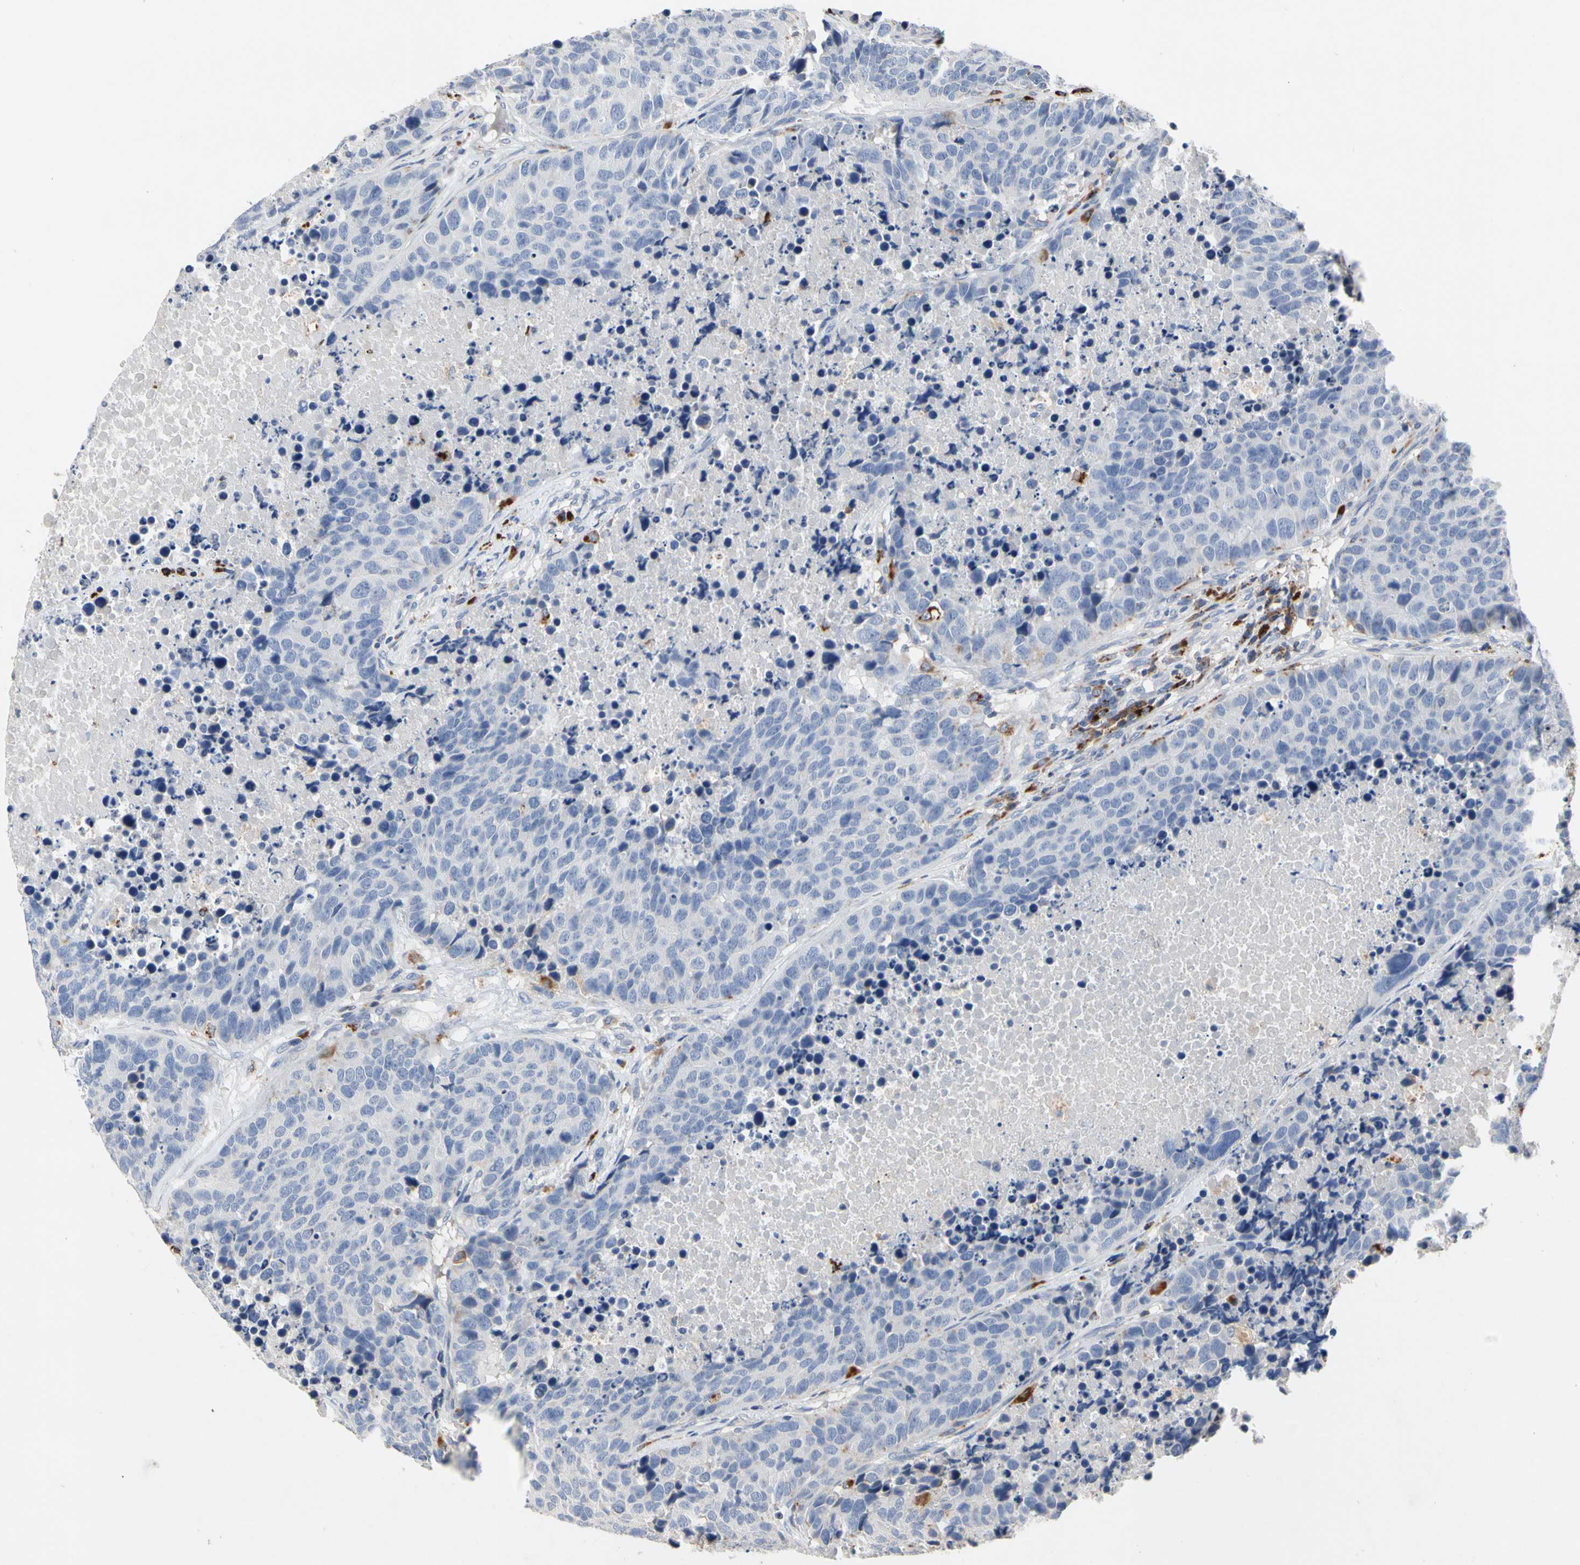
{"staining": {"intensity": "negative", "quantity": "none", "location": "none"}, "tissue": "carcinoid", "cell_type": "Tumor cells", "image_type": "cancer", "snomed": [{"axis": "morphology", "description": "Carcinoid, malignant, NOS"}, {"axis": "topography", "description": "Lung"}], "caption": "Human carcinoid stained for a protein using immunohistochemistry displays no positivity in tumor cells.", "gene": "ADA2", "patient": {"sex": "male", "age": 60}}